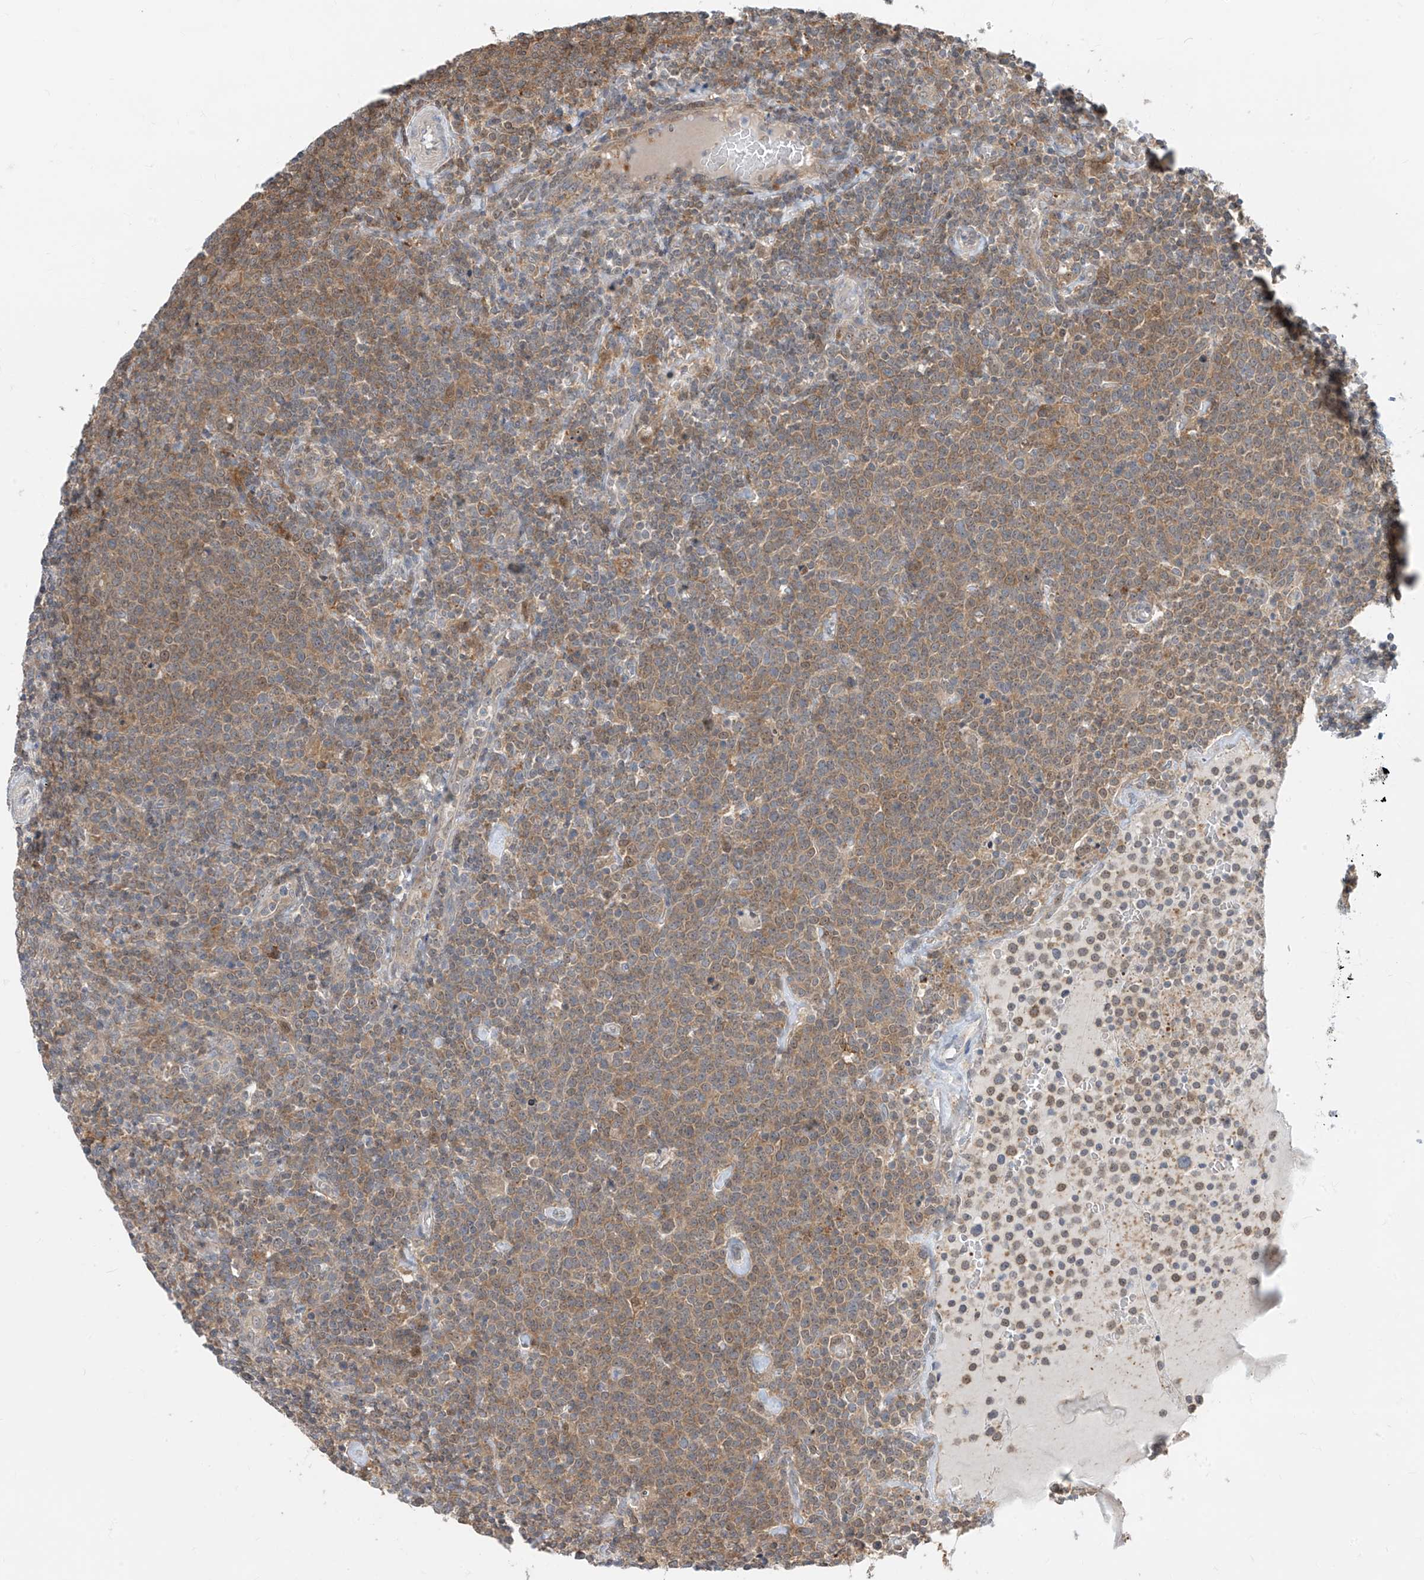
{"staining": {"intensity": "moderate", "quantity": ">75%", "location": "cytoplasmic/membranous"}, "tissue": "lymphoma", "cell_type": "Tumor cells", "image_type": "cancer", "snomed": [{"axis": "morphology", "description": "Malignant lymphoma, non-Hodgkin's type, High grade"}, {"axis": "topography", "description": "Lymph node"}], "caption": "Immunohistochemical staining of lymphoma exhibits medium levels of moderate cytoplasmic/membranous expression in approximately >75% of tumor cells. (DAB IHC, brown staining for protein, blue staining for nuclei).", "gene": "TTC38", "patient": {"sex": "male", "age": 61}}